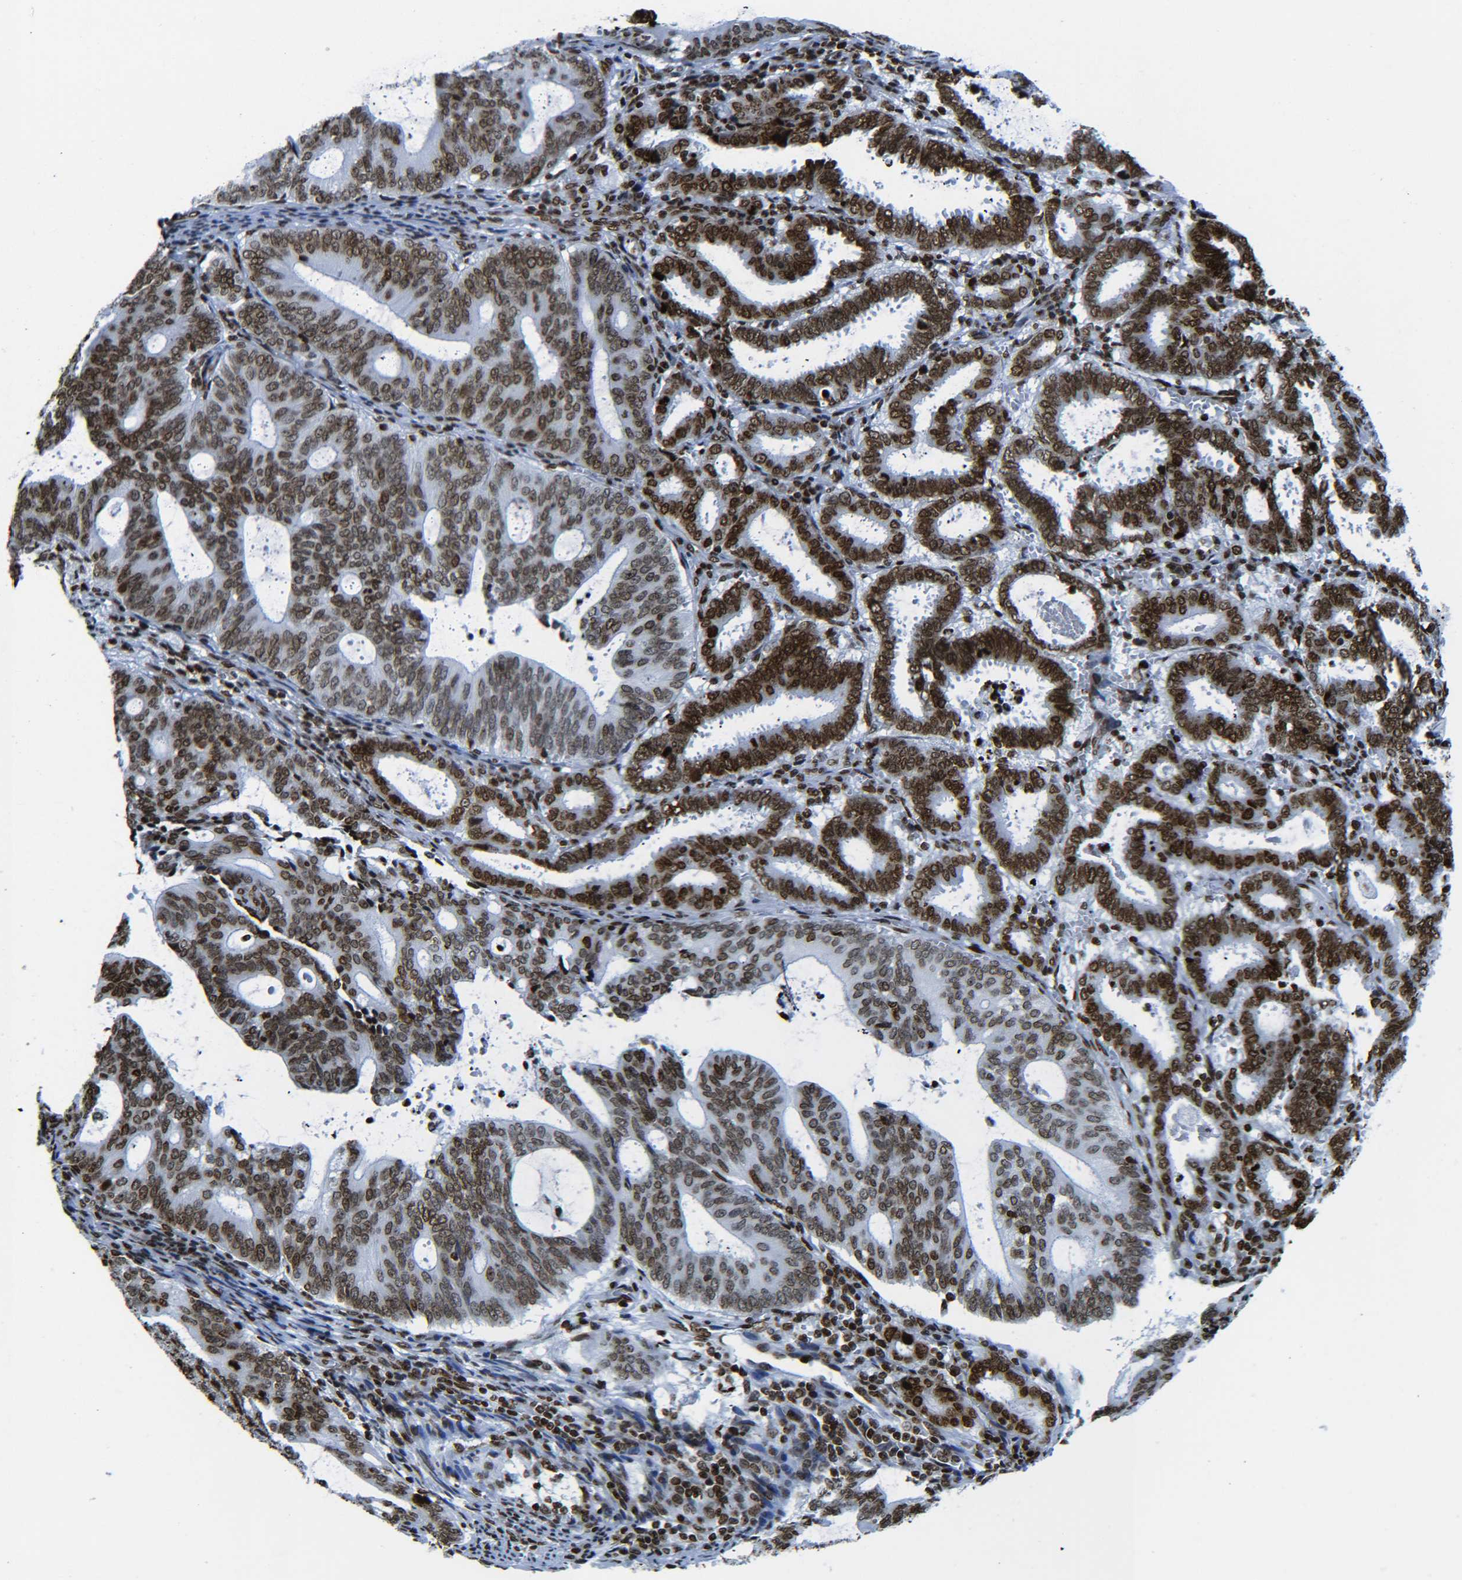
{"staining": {"intensity": "strong", "quantity": ">75%", "location": "nuclear"}, "tissue": "endometrial cancer", "cell_type": "Tumor cells", "image_type": "cancer", "snomed": [{"axis": "morphology", "description": "Adenocarcinoma, NOS"}, {"axis": "topography", "description": "Uterus"}], "caption": "A high amount of strong nuclear staining is seen in about >75% of tumor cells in endometrial cancer (adenocarcinoma) tissue.", "gene": "H2AX", "patient": {"sex": "female", "age": 83}}